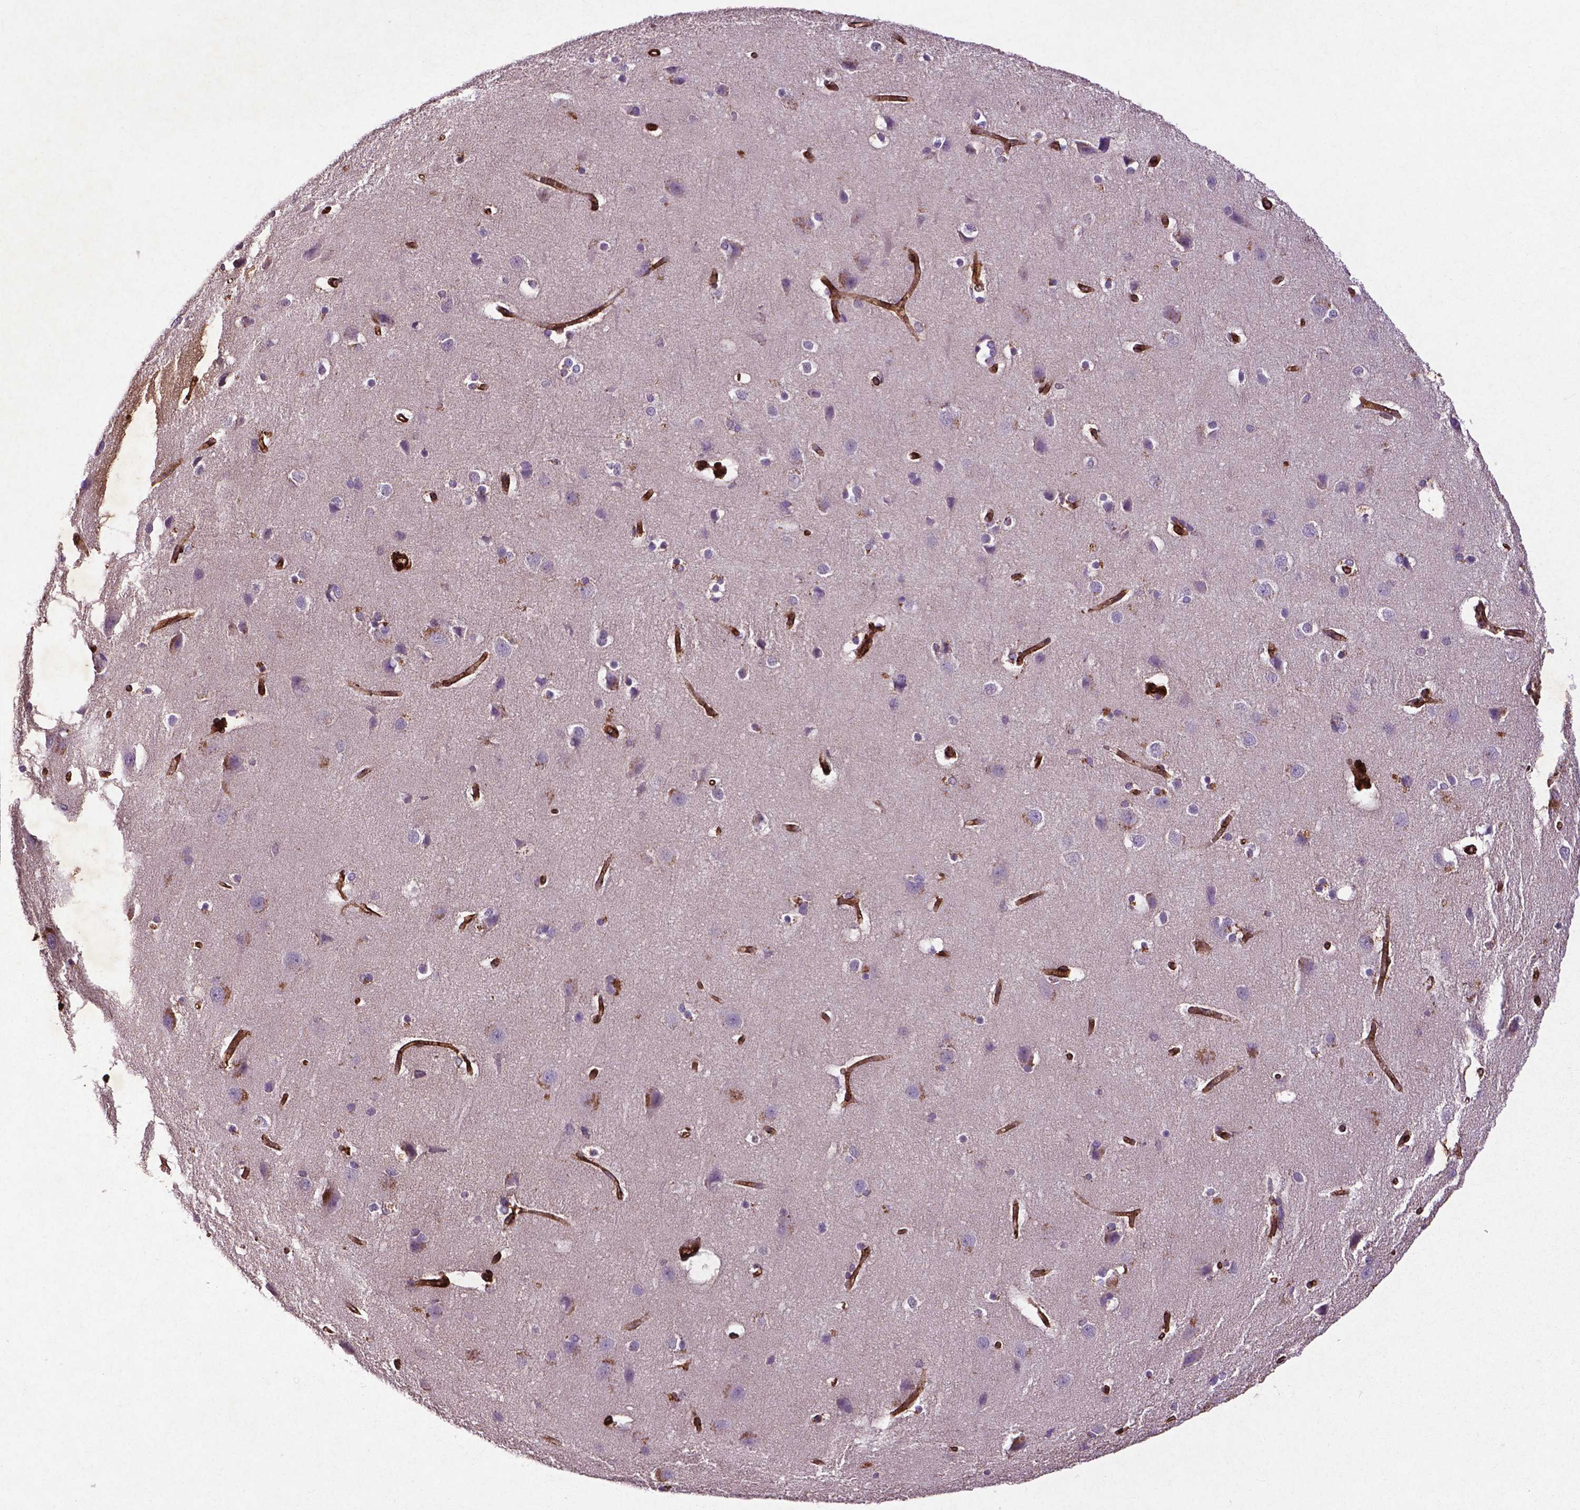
{"staining": {"intensity": "strong", "quantity": ">75%", "location": "cytoplasmic/membranous"}, "tissue": "cerebral cortex", "cell_type": "Endothelial cells", "image_type": "normal", "snomed": [{"axis": "morphology", "description": "Normal tissue, NOS"}, {"axis": "topography", "description": "Cerebral cortex"}], "caption": "Protein staining of benign cerebral cortex displays strong cytoplasmic/membranous expression in approximately >75% of endothelial cells.", "gene": "RRAS", "patient": {"sex": "male", "age": 37}}